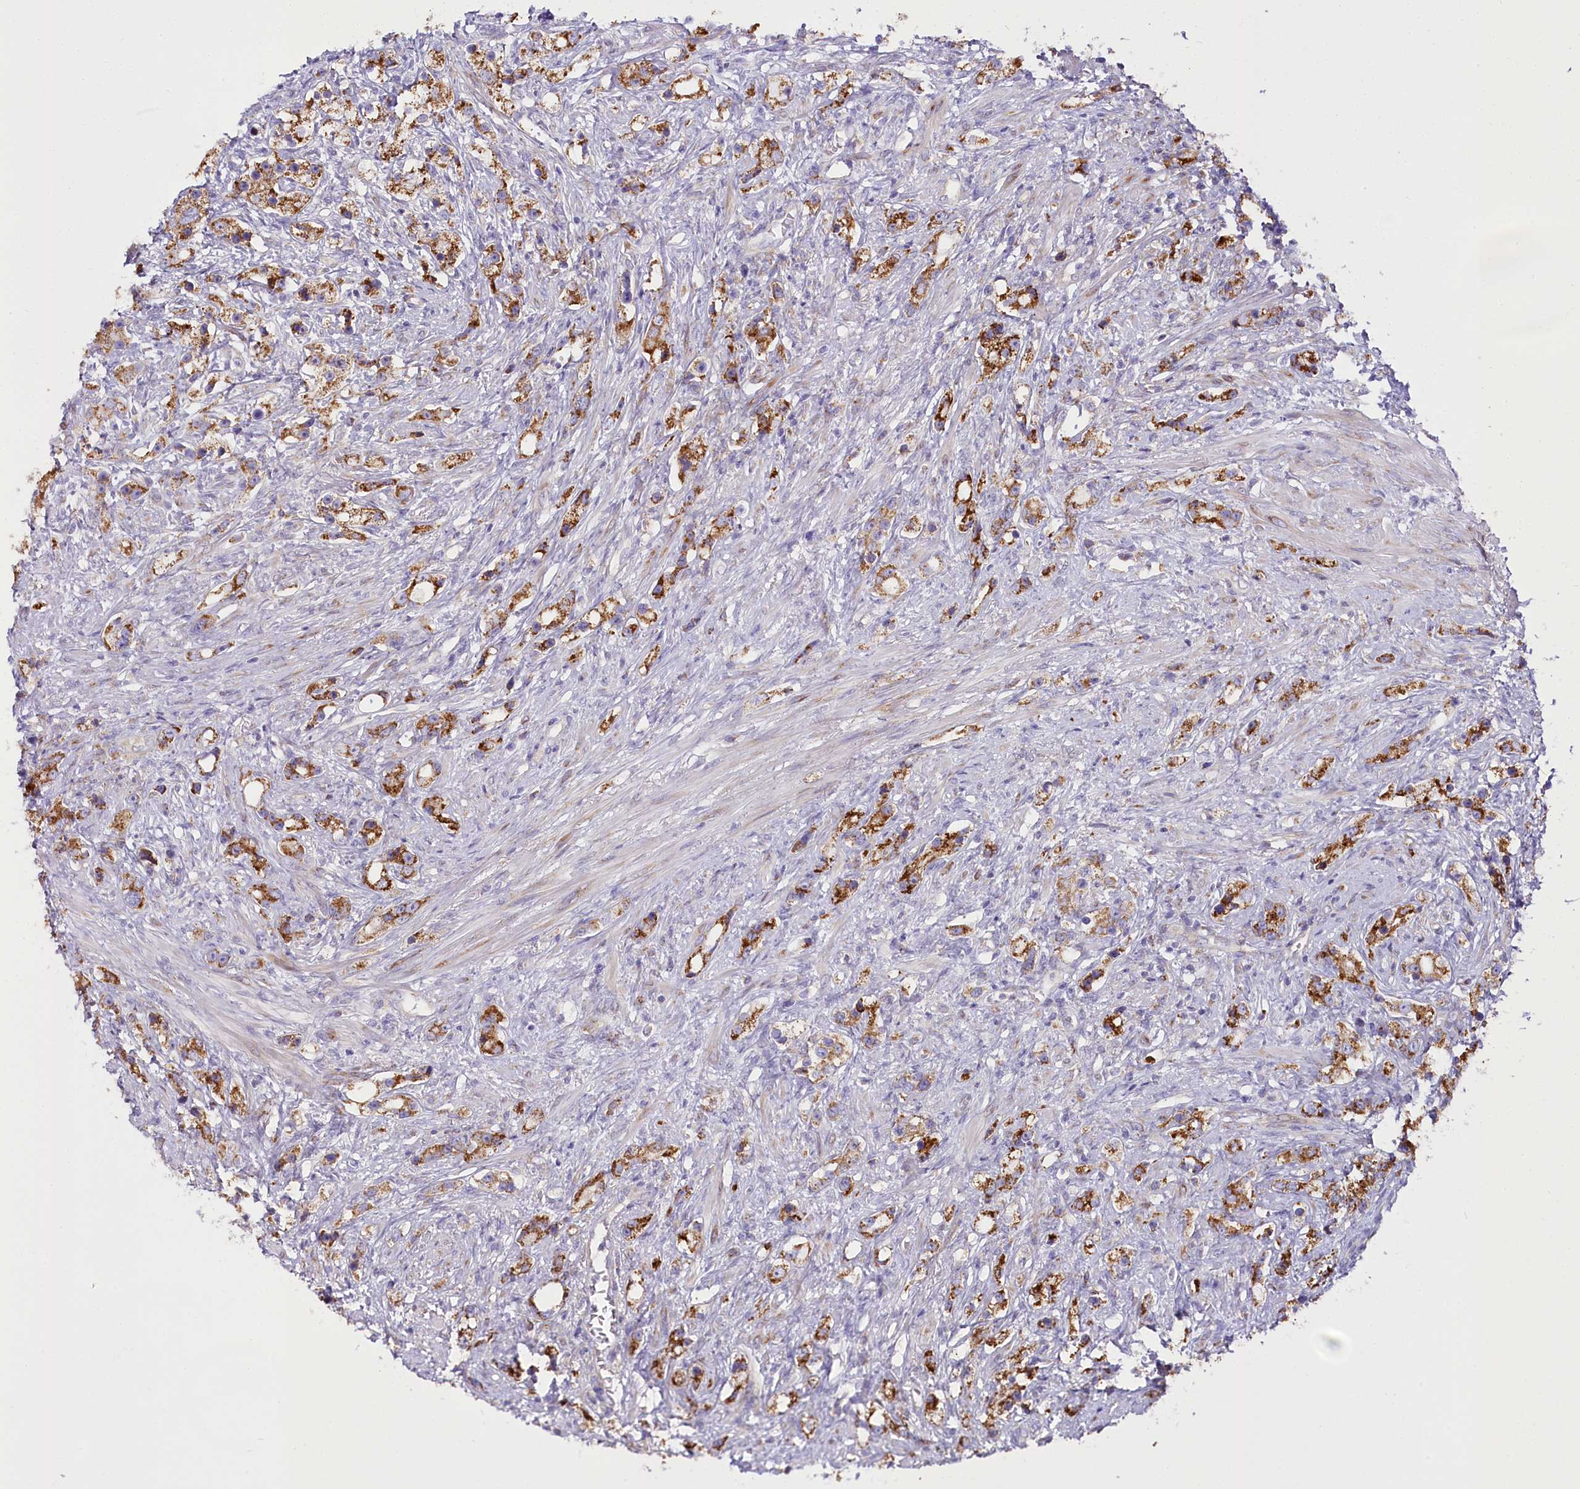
{"staining": {"intensity": "moderate", "quantity": ">75%", "location": "cytoplasmic/membranous"}, "tissue": "prostate cancer", "cell_type": "Tumor cells", "image_type": "cancer", "snomed": [{"axis": "morphology", "description": "Adenocarcinoma, High grade"}, {"axis": "topography", "description": "Prostate"}], "caption": "A histopathology image showing moderate cytoplasmic/membranous positivity in about >75% of tumor cells in prostate adenocarcinoma (high-grade), as visualized by brown immunohistochemical staining.", "gene": "THUMPD3", "patient": {"sex": "male", "age": 63}}